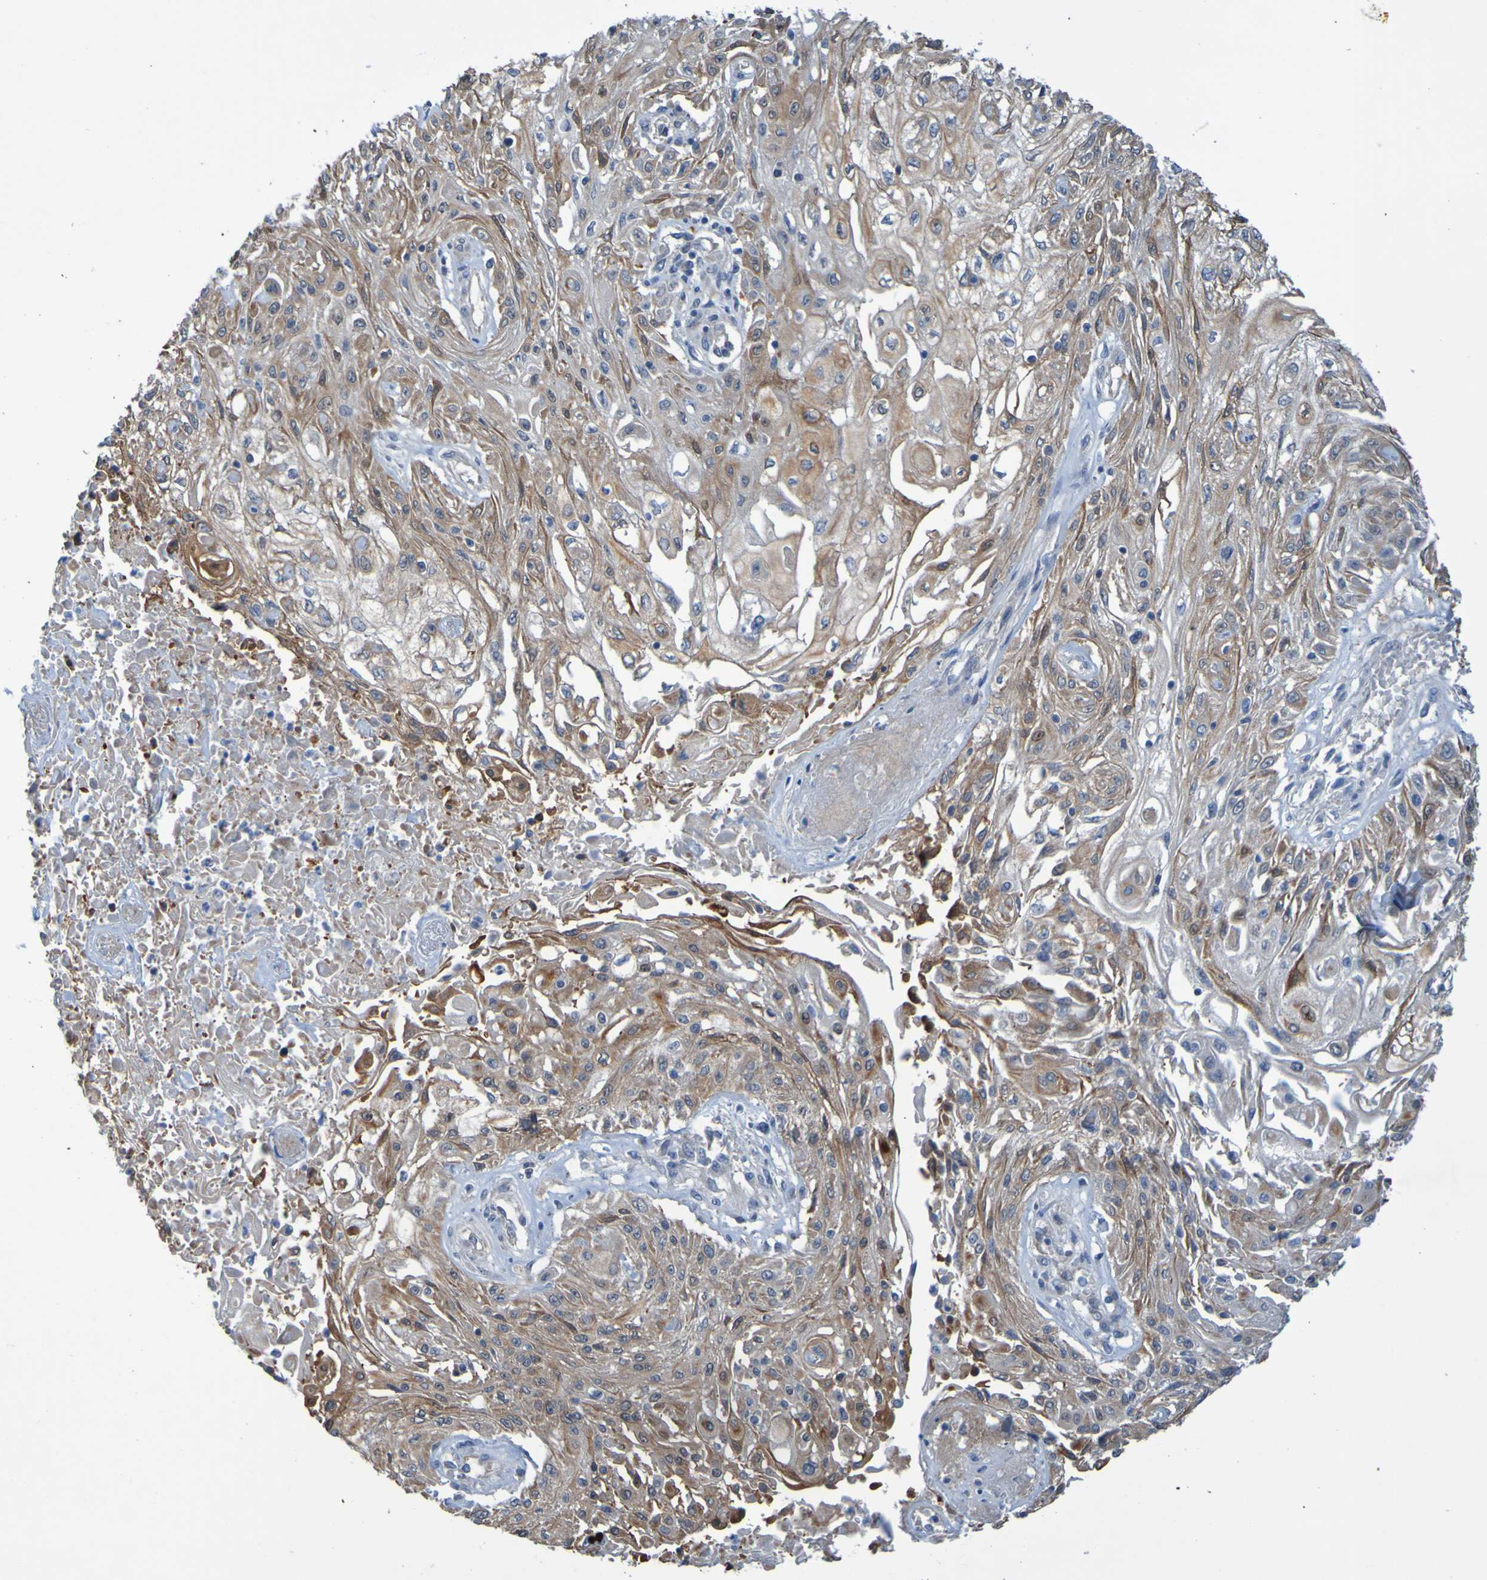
{"staining": {"intensity": "moderate", "quantity": ">75%", "location": "cytoplasmic/membranous"}, "tissue": "skin cancer", "cell_type": "Tumor cells", "image_type": "cancer", "snomed": [{"axis": "morphology", "description": "Squamous cell carcinoma, NOS"}, {"axis": "topography", "description": "Skin"}], "caption": "Immunohistochemistry of human skin cancer shows medium levels of moderate cytoplasmic/membranous positivity in approximately >75% of tumor cells. (Brightfield microscopy of DAB IHC at high magnification).", "gene": "NPRL3", "patient": {"sex": "male", "age": 75}}